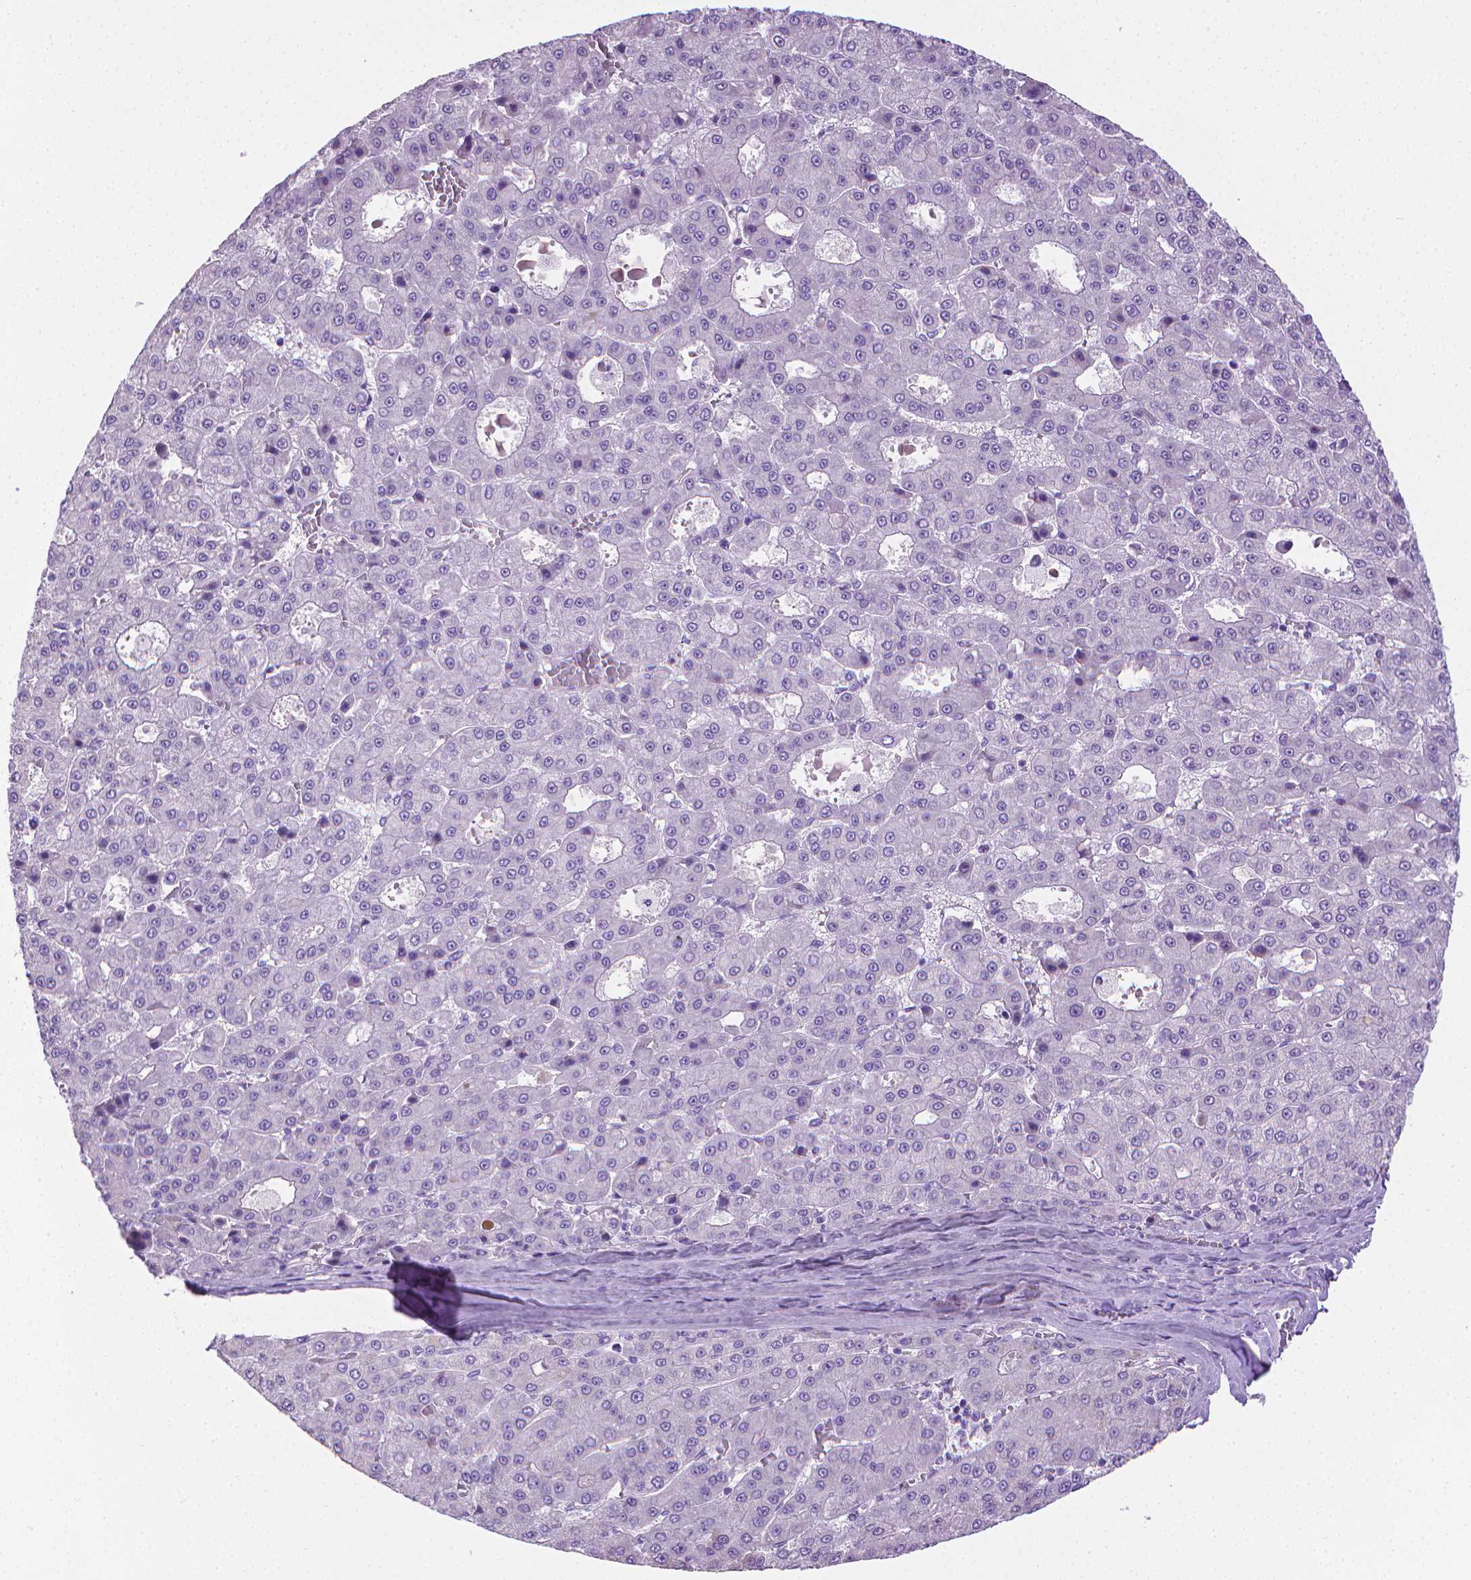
{"staining": {"intensity": "negative", "quantity": "none", "location": "none"}, "tissue": "liver cancer", "cell_type": "Tumor cells", "image_type": "cancer", "snomed": [{"axis": "morphology", "description": "Carcinoma, Hepatocellular, NOS"}, {"axis": "topography", "description": "Liver"}], "caption": "Immunohistochemical staining of liver cancer reveals no significant positivity in tumor cells.", "gene": "PNMA2", "patient": {"sex": "male", "age": 70}}